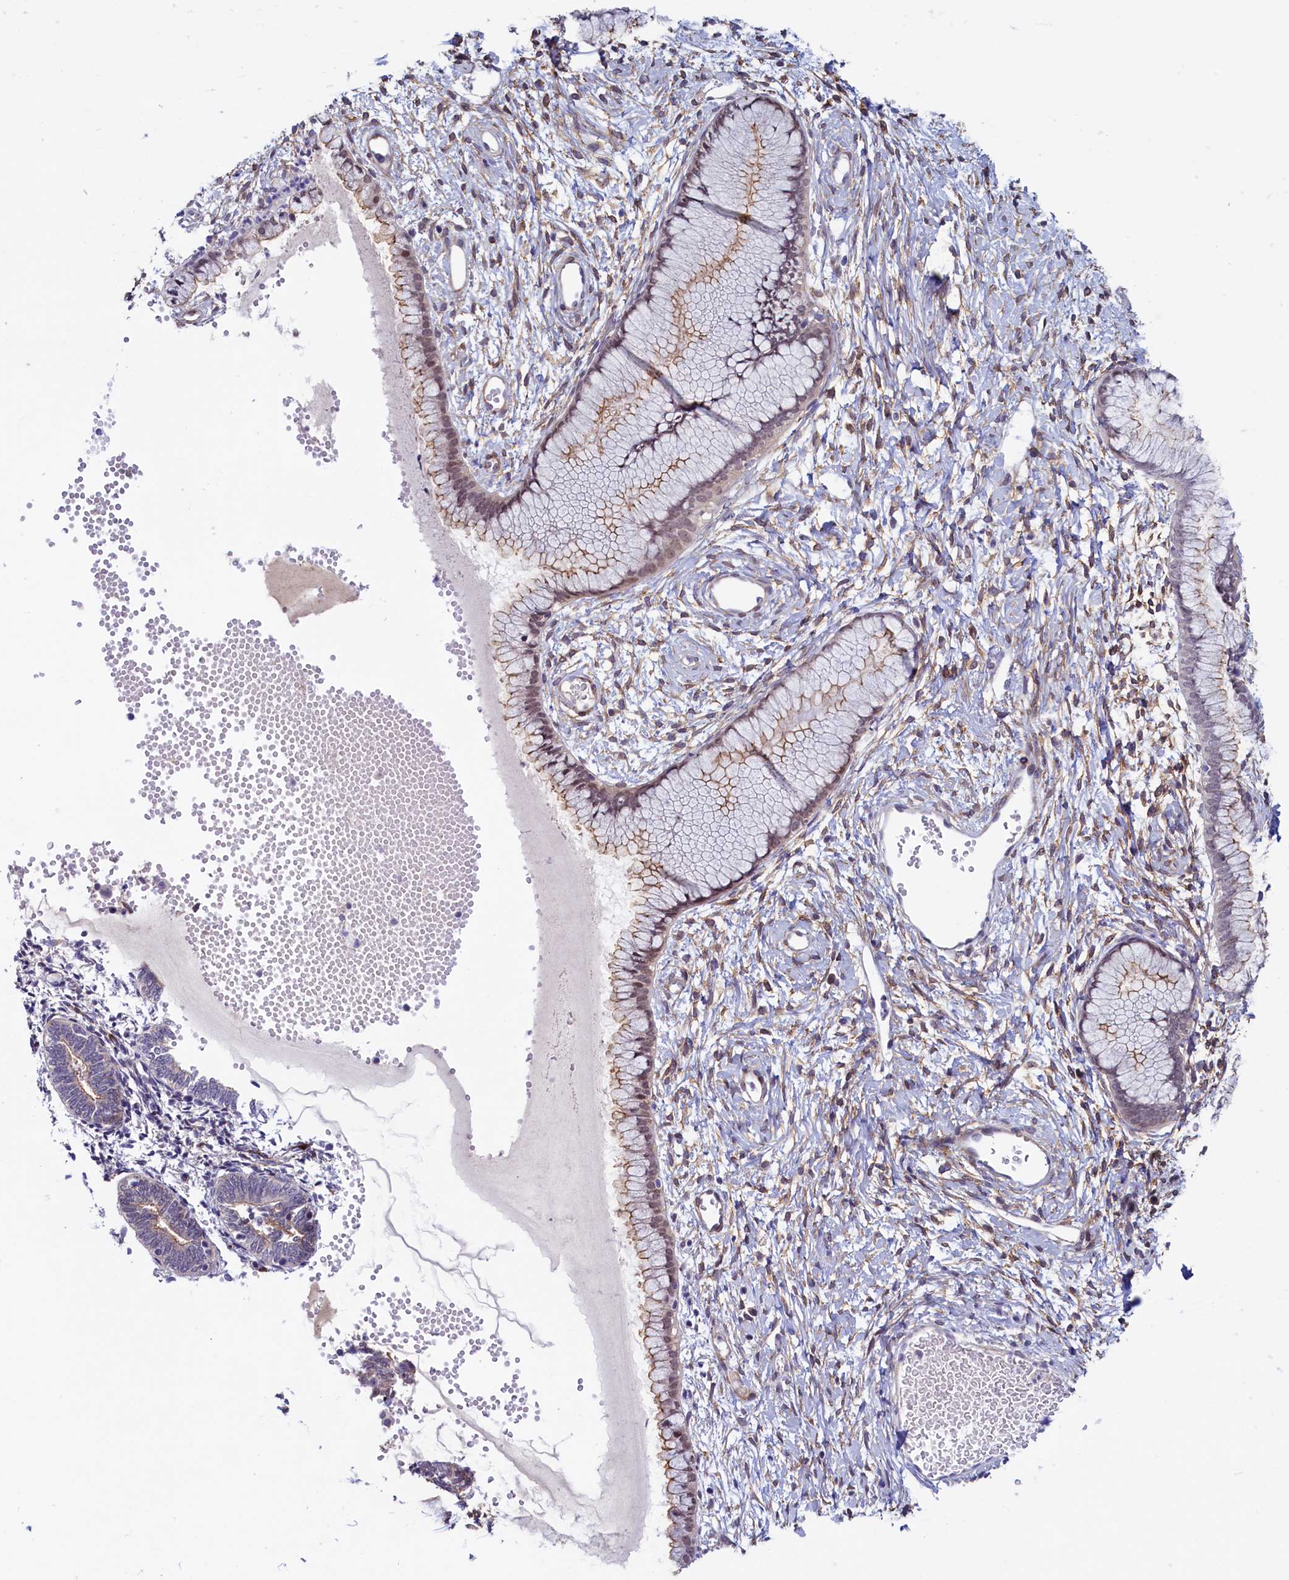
{"staining": {"intensity": "weak", "quantity": "25%-75%", "location": "cytoplasmic/membranous,nuclear"}, "tissue": "cervix", "cell_type": "Glandular cells", "image_type": "normal", "snomed": [{"axis": "morphology", "description": "Normal tissue, NOS"}, {"axis": "topography", "description": "Cervix"}], "caption": "Immunohistochemistry (IHC) (DAB) staining of unremarkable cervix displays weak cytoplasmic/membranous,nuclear protein expression in approximately 25%-75% of glandular cells.", "gene": "PACSIN3", "patient": {"sex": "female", "age": 42}}